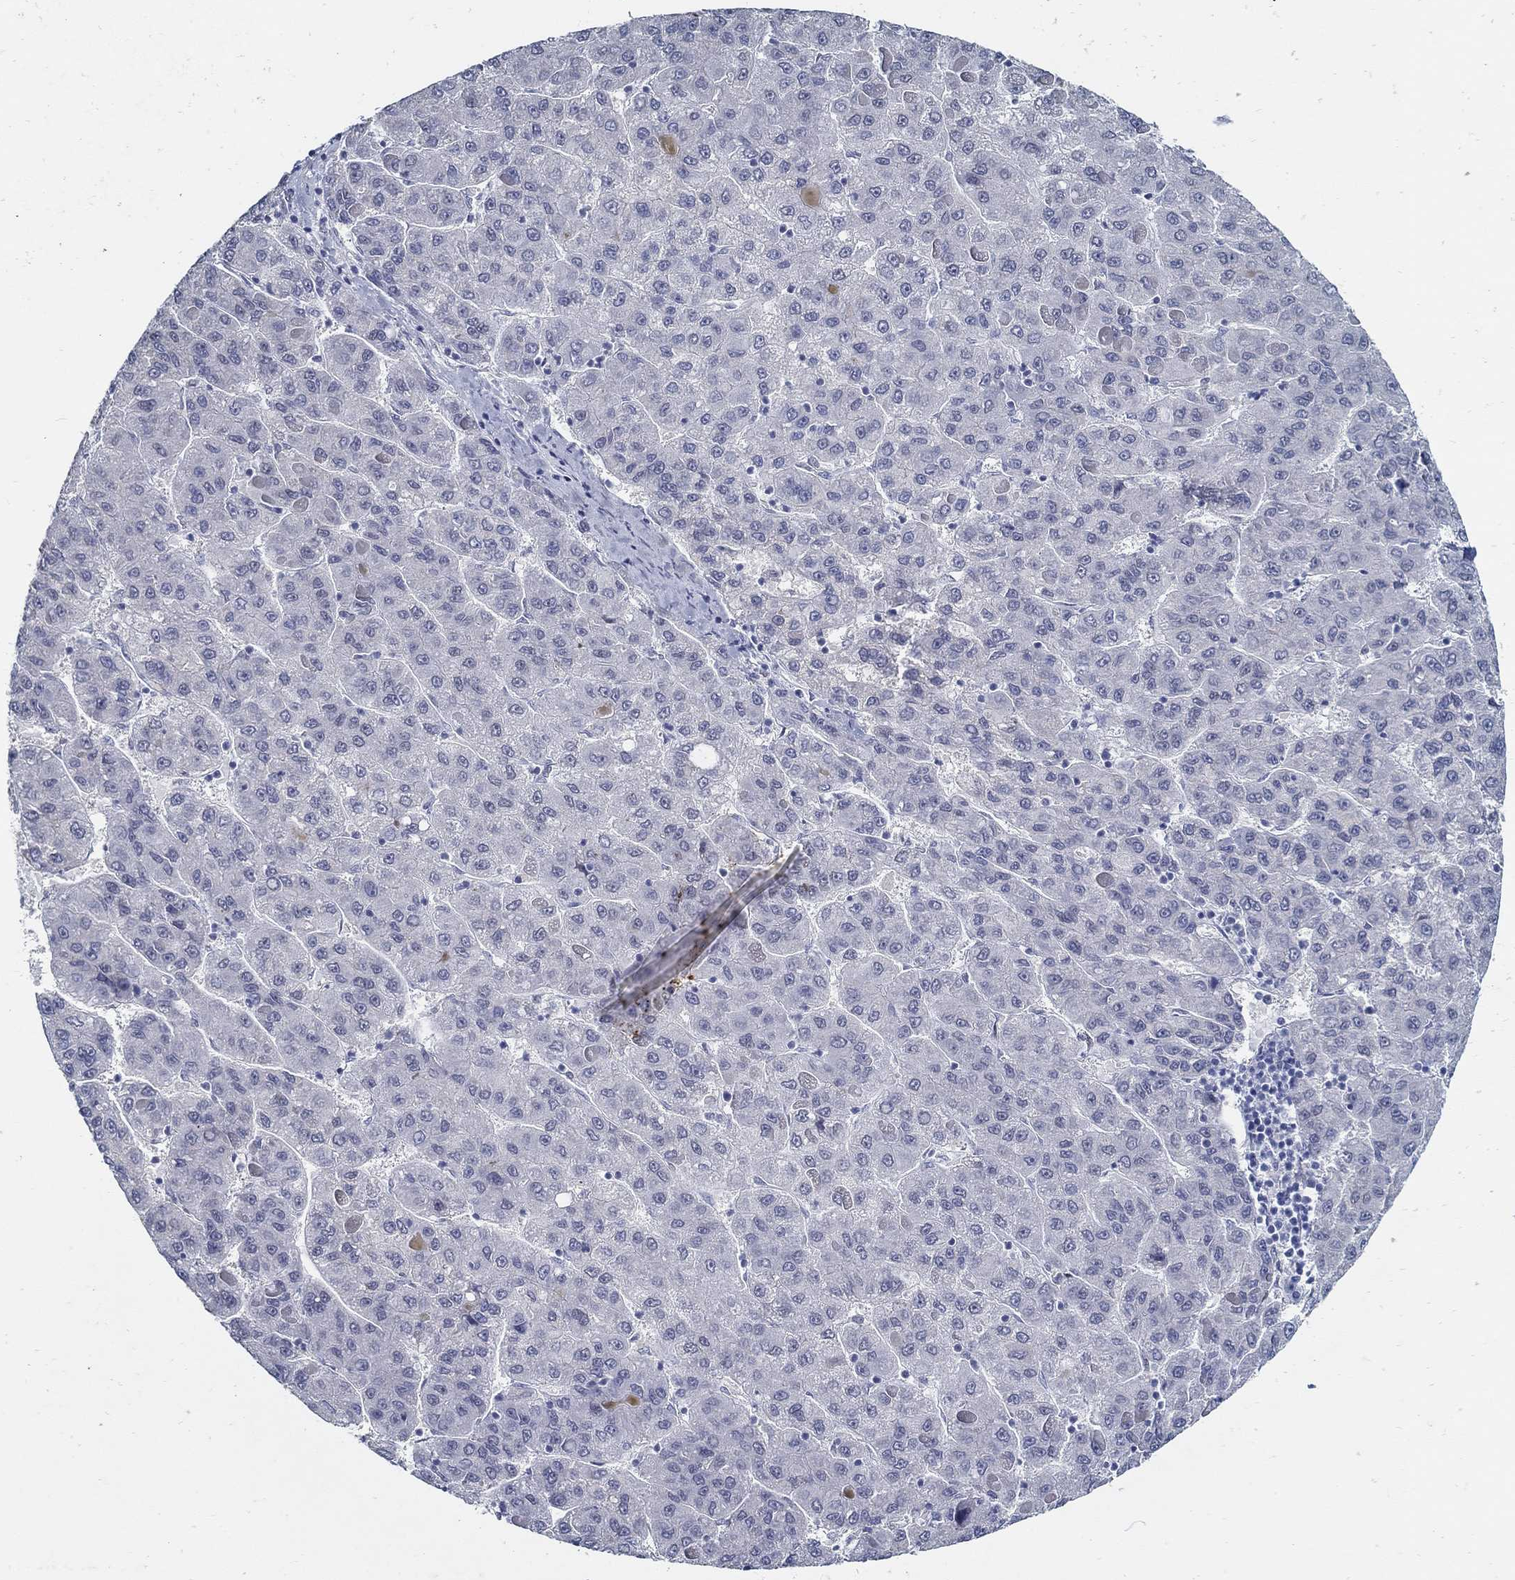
{"staining": {"intensity": "negative", "quantity": "none", "location": "none"}, "tissue": "liver cancer", "cell_type": "Tumor cells", "image_type": "cancer", "snomed": [{"axis": "morphology", "description": "Carcinoma, Hepatocellular, NOS"}, {"axis": "topography", "description": "Liver"}], "caption": "Tumor cells show no significant positivity in liver cancer.", "gene": "USP29", "patient": {"sex": "female", "age": 82}}